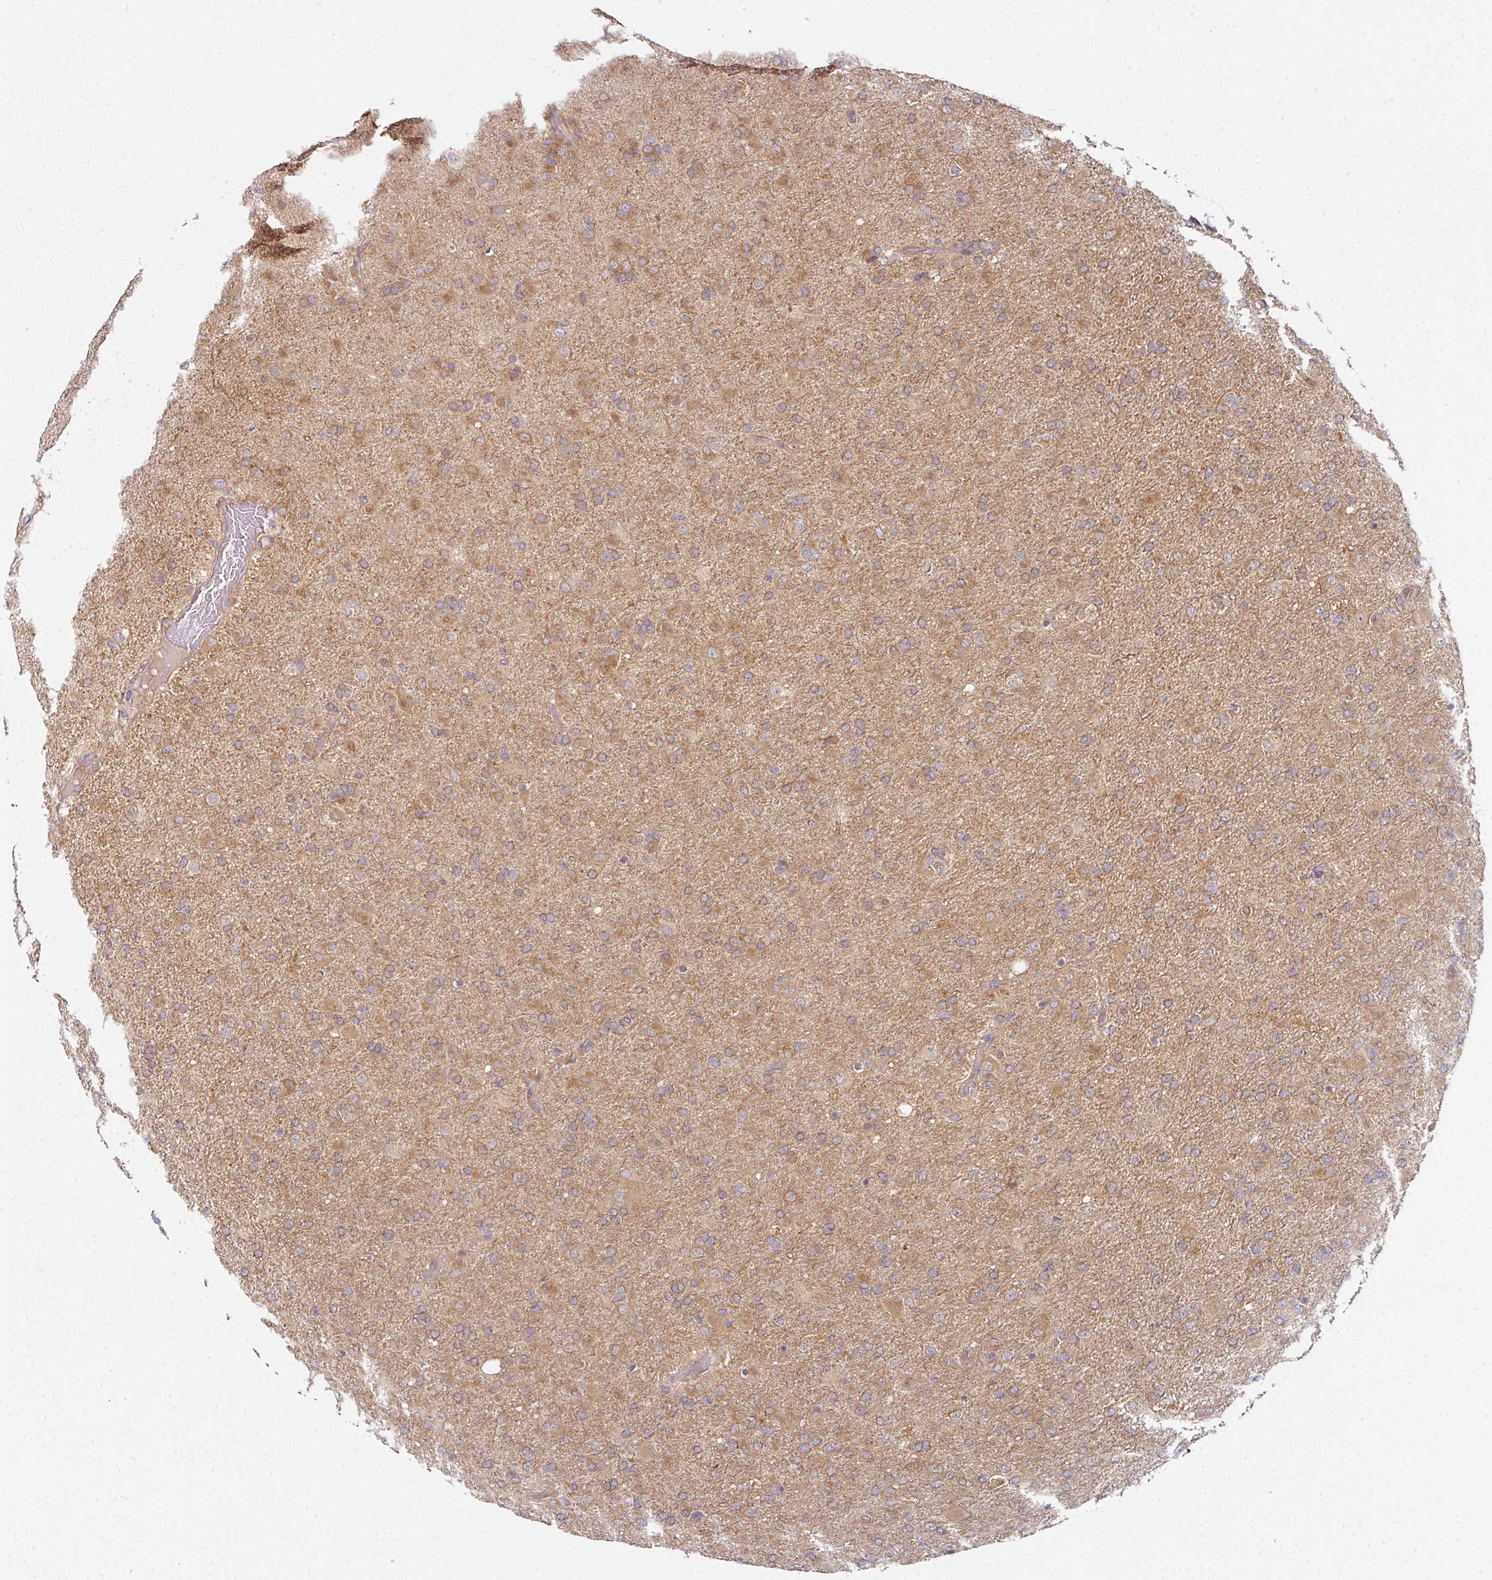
{"staining": {"intensity": "moderate", "quantity": ">75%", "location": "cytoplasmic/membranous"}, "tissue": "glioma", "cell_type": "Tumor cells", "image_type": "cancer", "snomed": [{"axis": "morphology", "description": "Glioma, malignant, Low grade"}, {"axis": "topography", "description": "Brain"}], "caption": "Immunohistochemistry (DAB (3,3'-diaminobenzidine)) staining of human malignant glioma (low-grade) exhibits moderate cytoplasmic/membranous protein staining in approximately >75% of tumor cells. (DAB IHC, brown staining for protein, blue staining for nuclei).", "gene": "MAP2K2", "patient": {"sex": "male", "age": 65}}